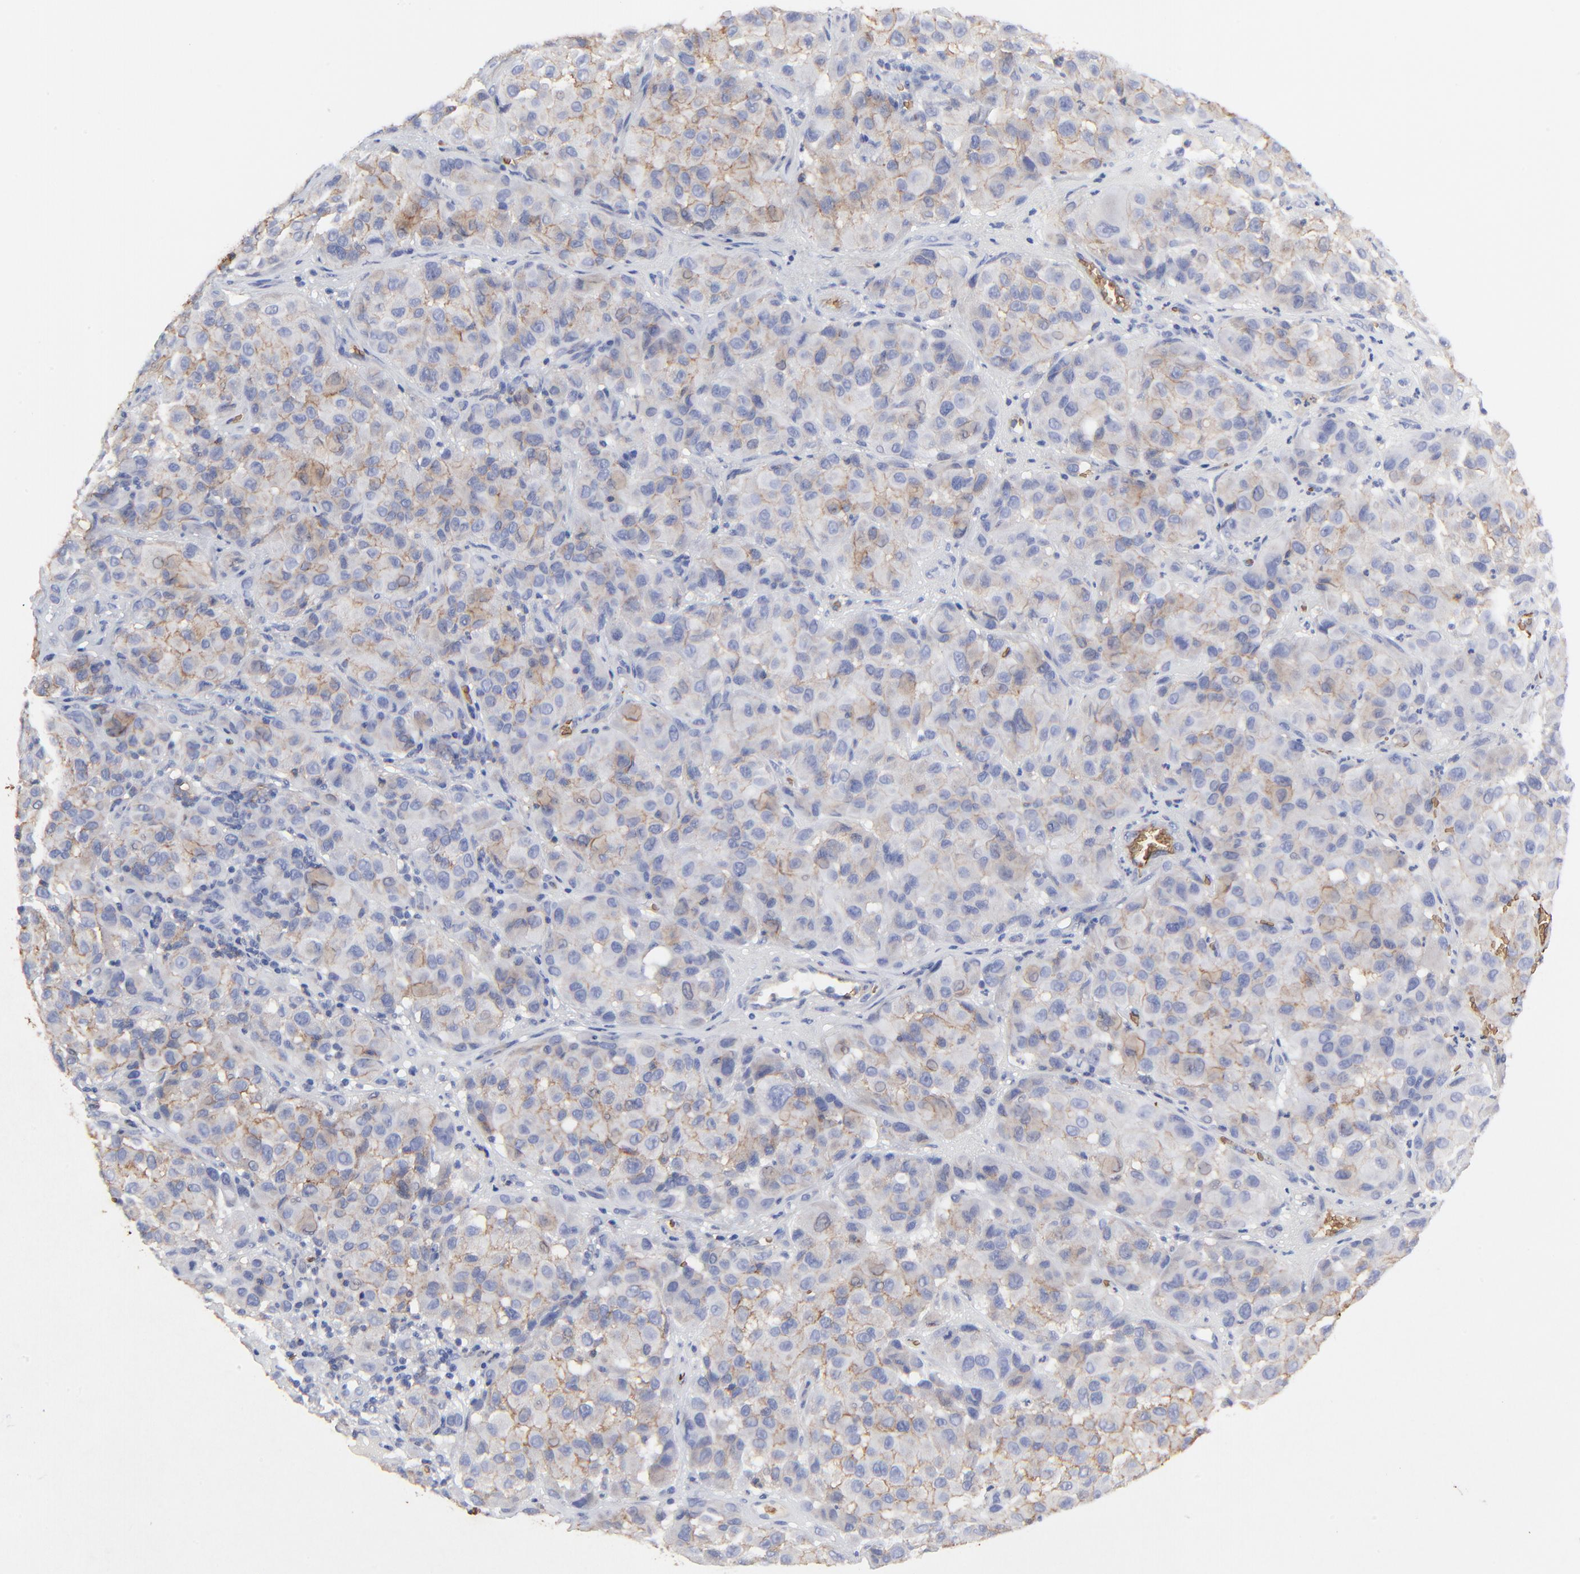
{"staining": {"intensity": "weak", "quantity": "<25%", "location": "cytoplasmic/membranous"}, "tissue": "melanoma", "cell_type": "Tumor cells", "image_type": "cancer", "snomed": [{"axis": "morphology", "description": "Malignant melanoma, NOS"}, {"axis": "topography", "description": "Skin"}], "caption": "This is an immunohistochemistry histopathology image of human melanoma. There is no expression in tumor cells.", "gene": "PAG1", "patient": {"sex": "female", "age": 21}}